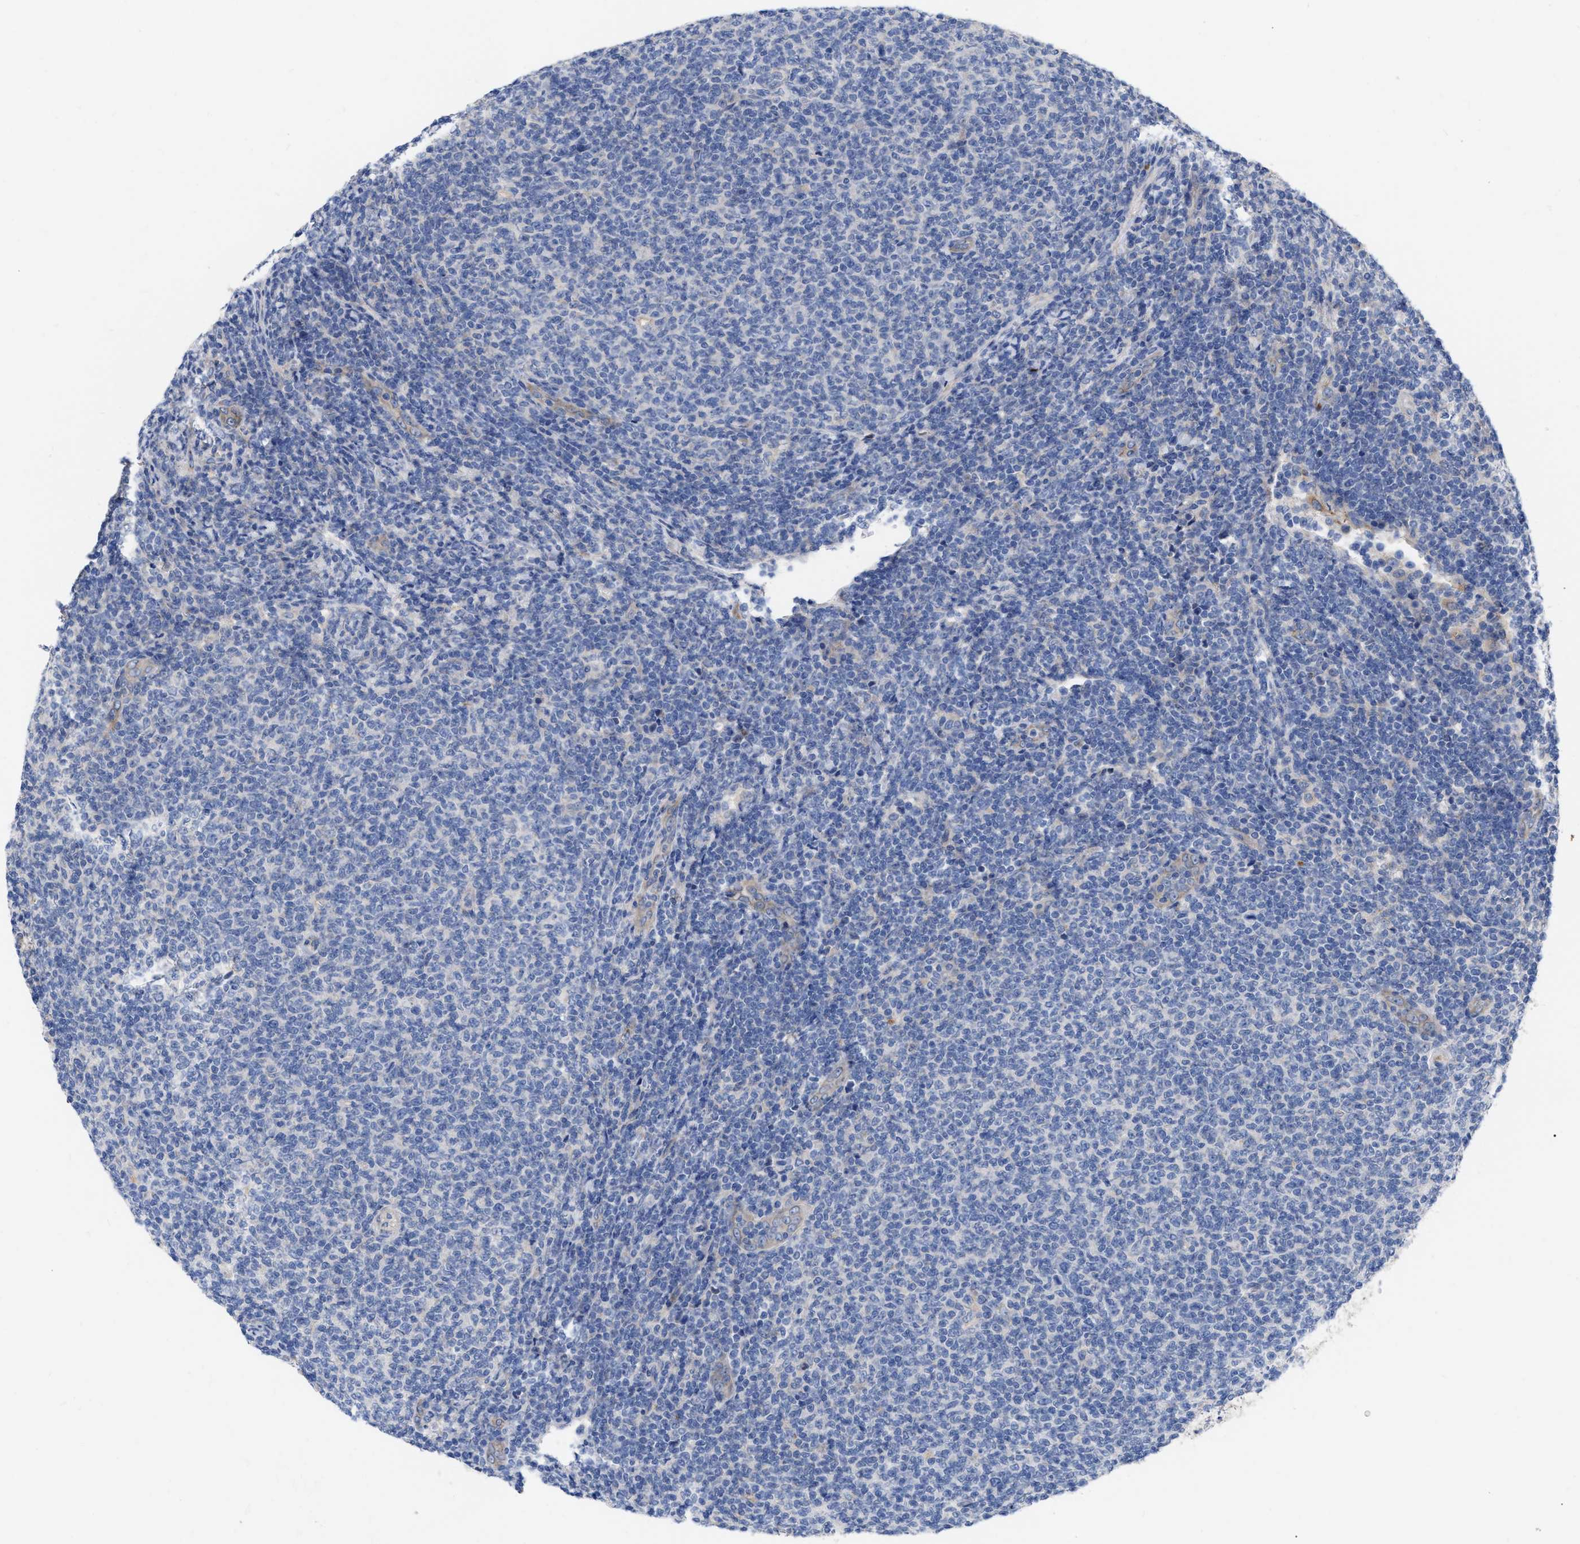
{"staining": {"intensity": "negative", "quantity": "none", "location": "none"}, "tissue": "lymphoma", "cell_type": "Tumor cells", "image_type": "cancer", "snomed": [{"axis": "morphology", "description": "Malignant lymphoma, non-Hodgkin's type, Low grade"}, {"axis": "topography", "description": "Lymph node"}], "caption": "Tumor cells are negative for brown protein staining in lymphoma.", "gene": "MLST8", "patient": {"sex": "male", "age": 66}}